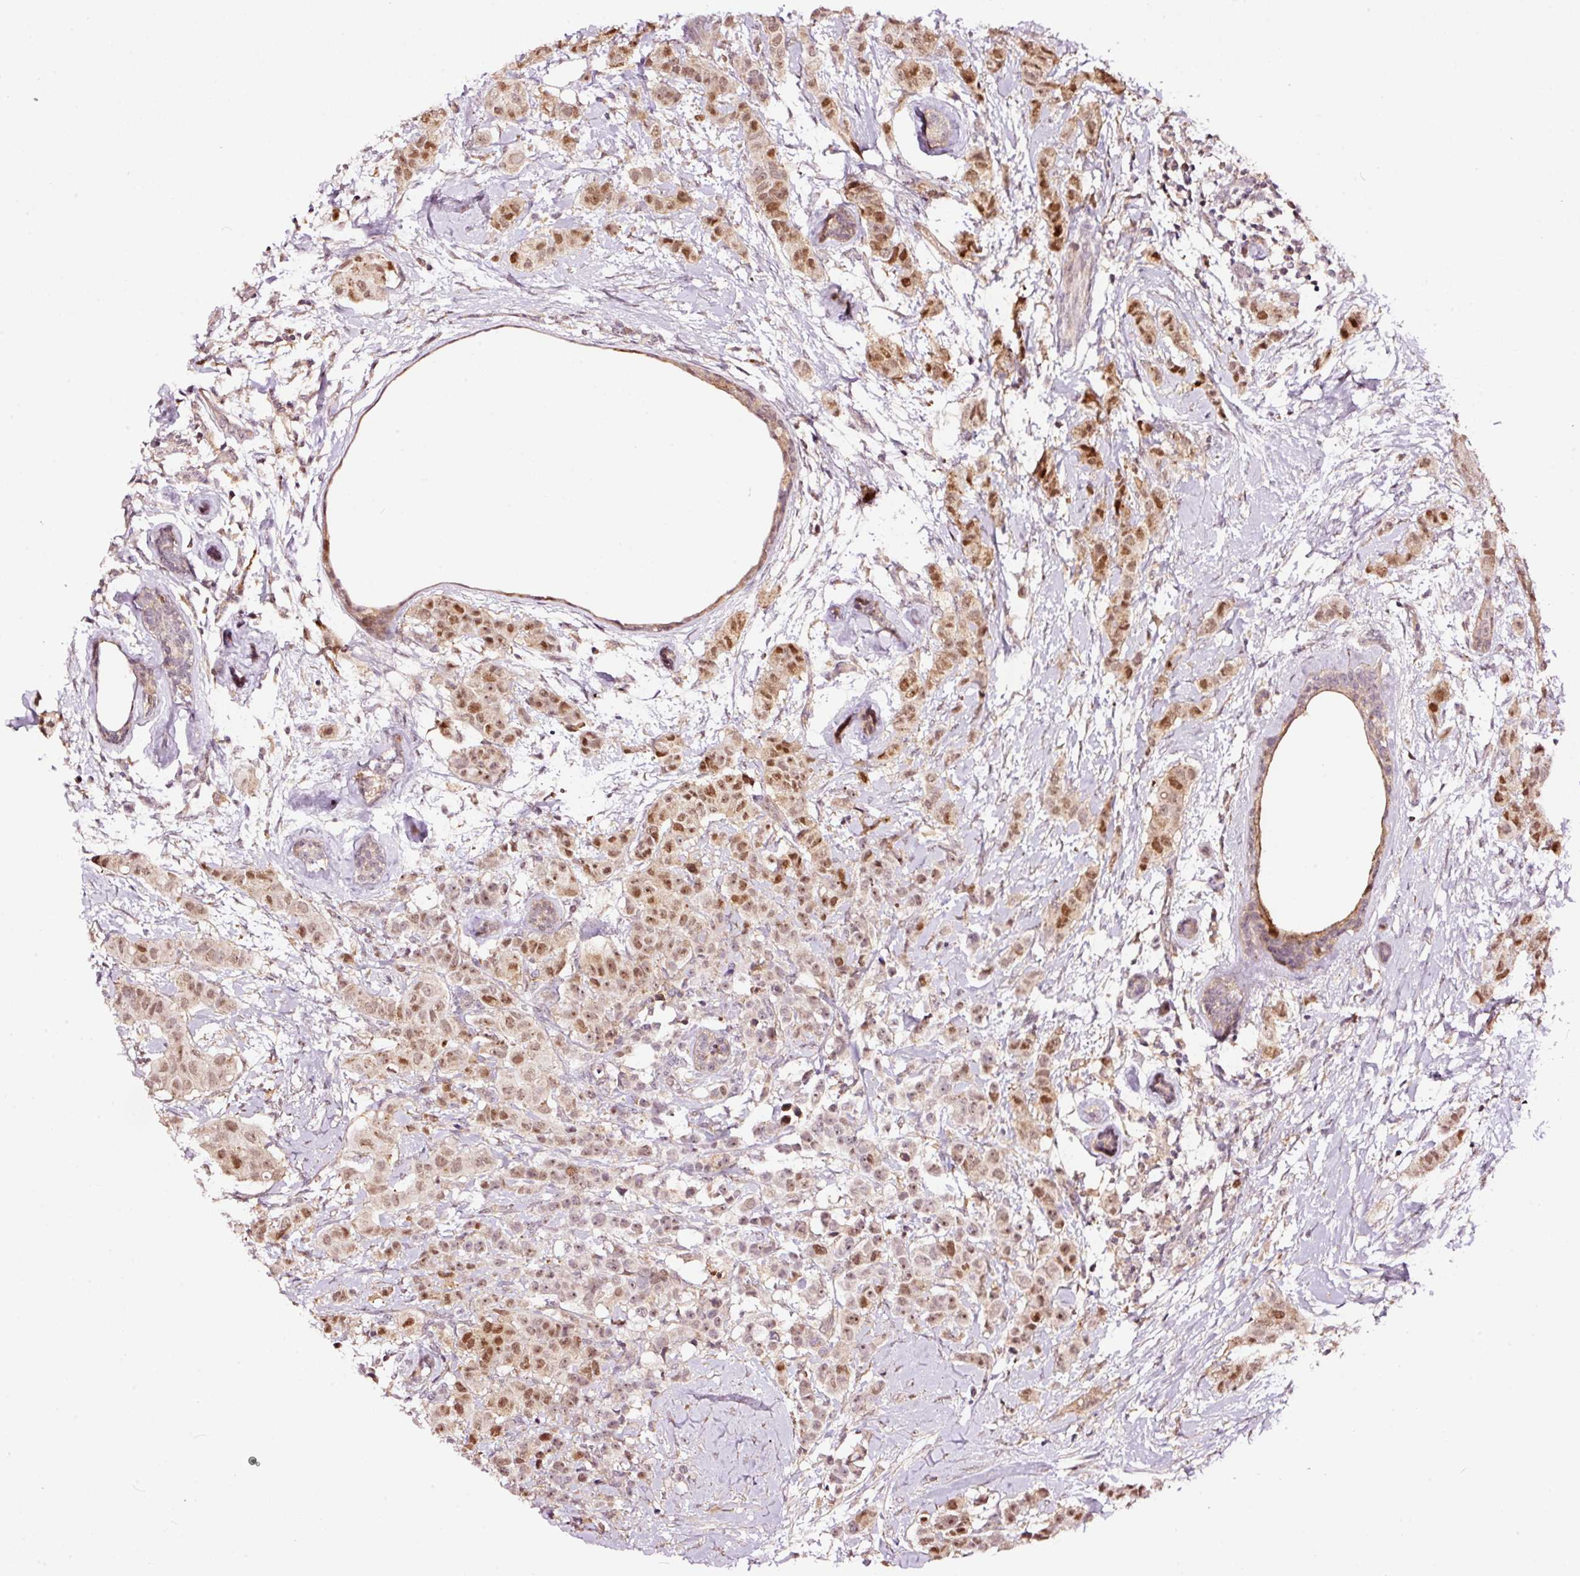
{"staining": {"intensity": "moderate", "quantity": ">75%", "location": "nuclear"}, "tissue": "breast cancer", "cell_type": "Tumor cells", "image_type": "cancer", "snomed": [{"axis": "morphology", "description": "Duct carcinoma"}, {"axis": "topography", "description": "Breast"}], "caption": "Immunohistochemical staining of breast cancer reveals medium levels of moderate nuclear protein positivity in about >75% of tumor cells.", "gene": "RFC4", "patient": {"sex": "female", "age": 40}}